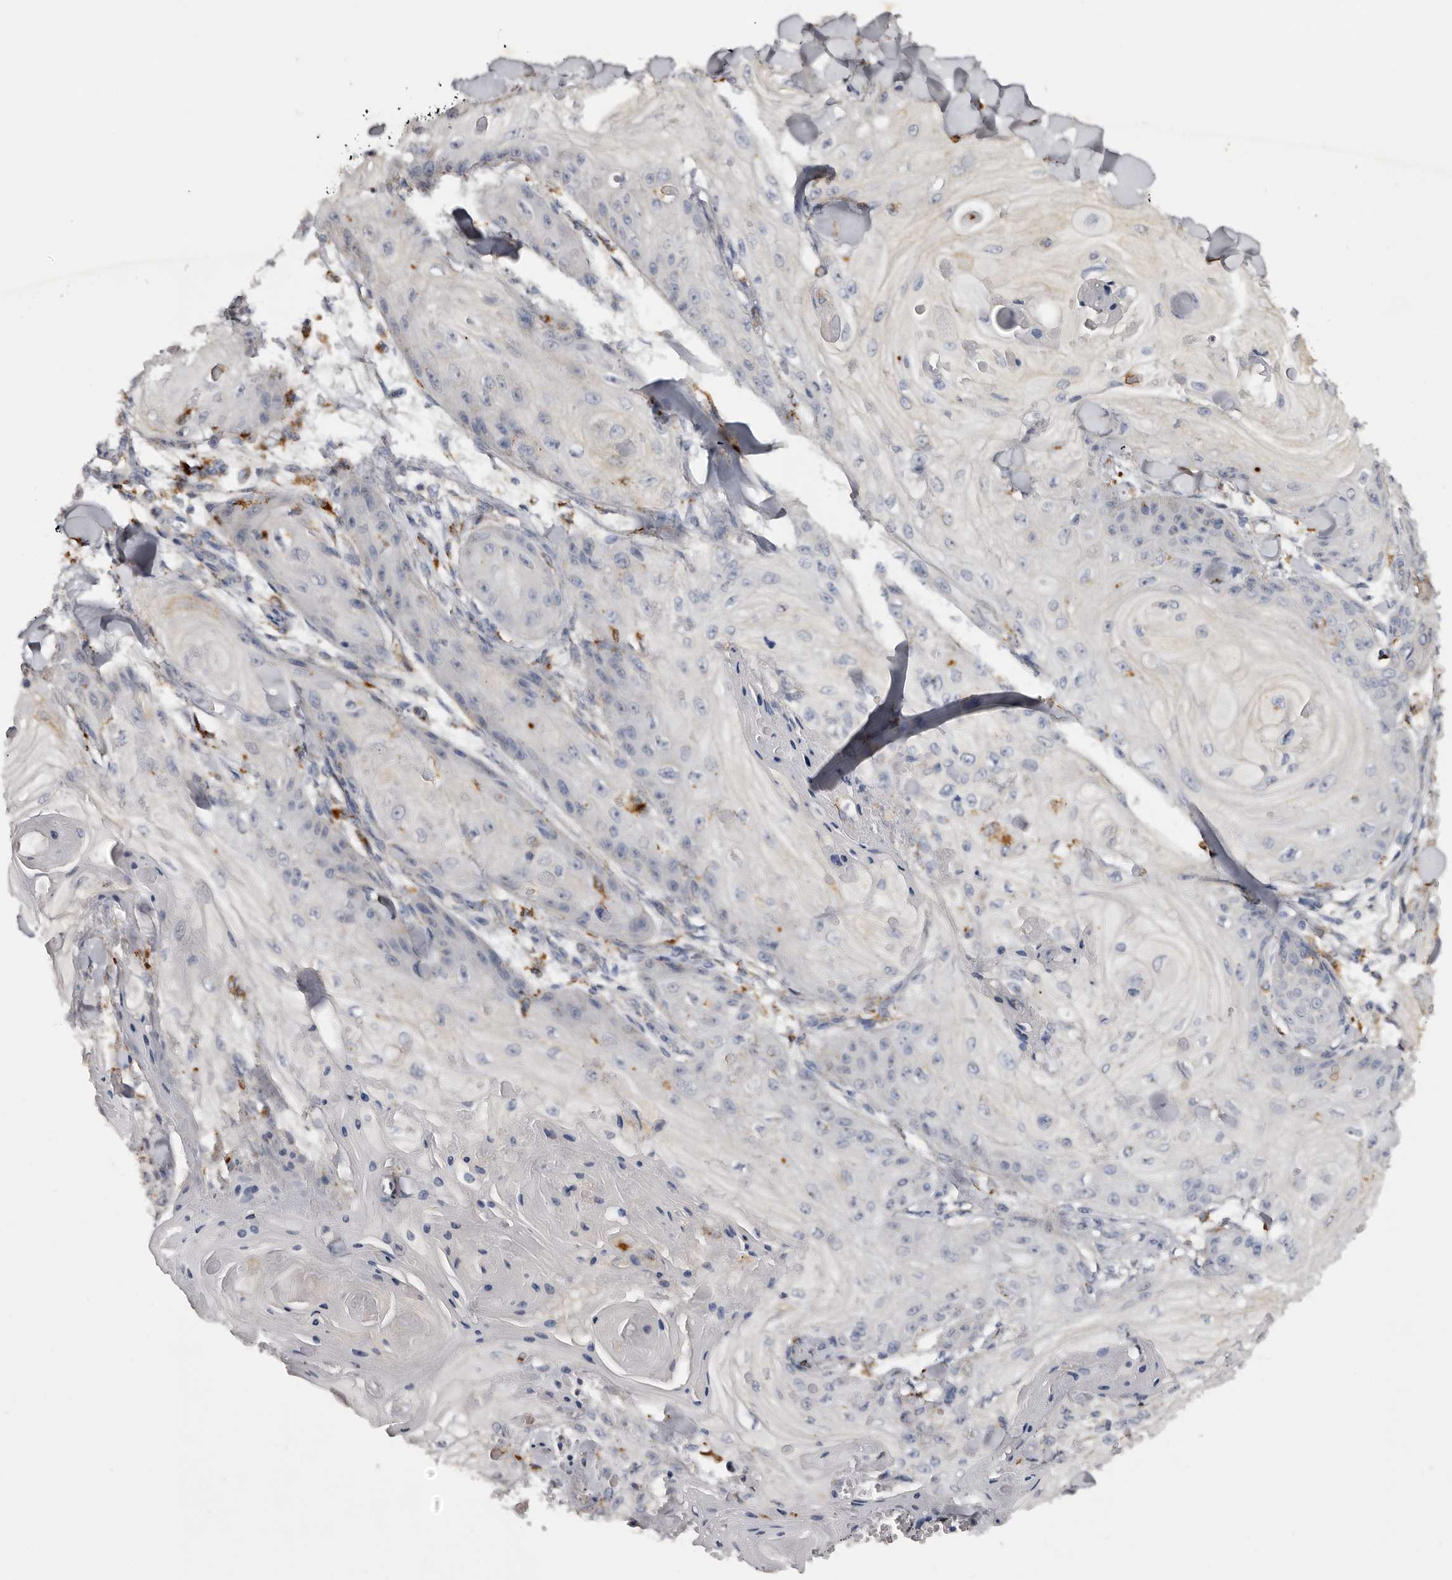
{"staining": {"intensity": "negative", "quantity": "none", "location": "none"}, "tissue": "skin cancer", "cell_type": "Tumor cells", "image_type": "cancer", "snomed": [{"axis": "morphology", "description": "Squamous cell carcinoma, NOS"}, {"axis": "topography", "description": "Skin"}], "caption": "Tumor cells are negative for brown protein staining in skin cancer.", "gene": "DAP", "patient": {"sex": "male", "age": 74}}